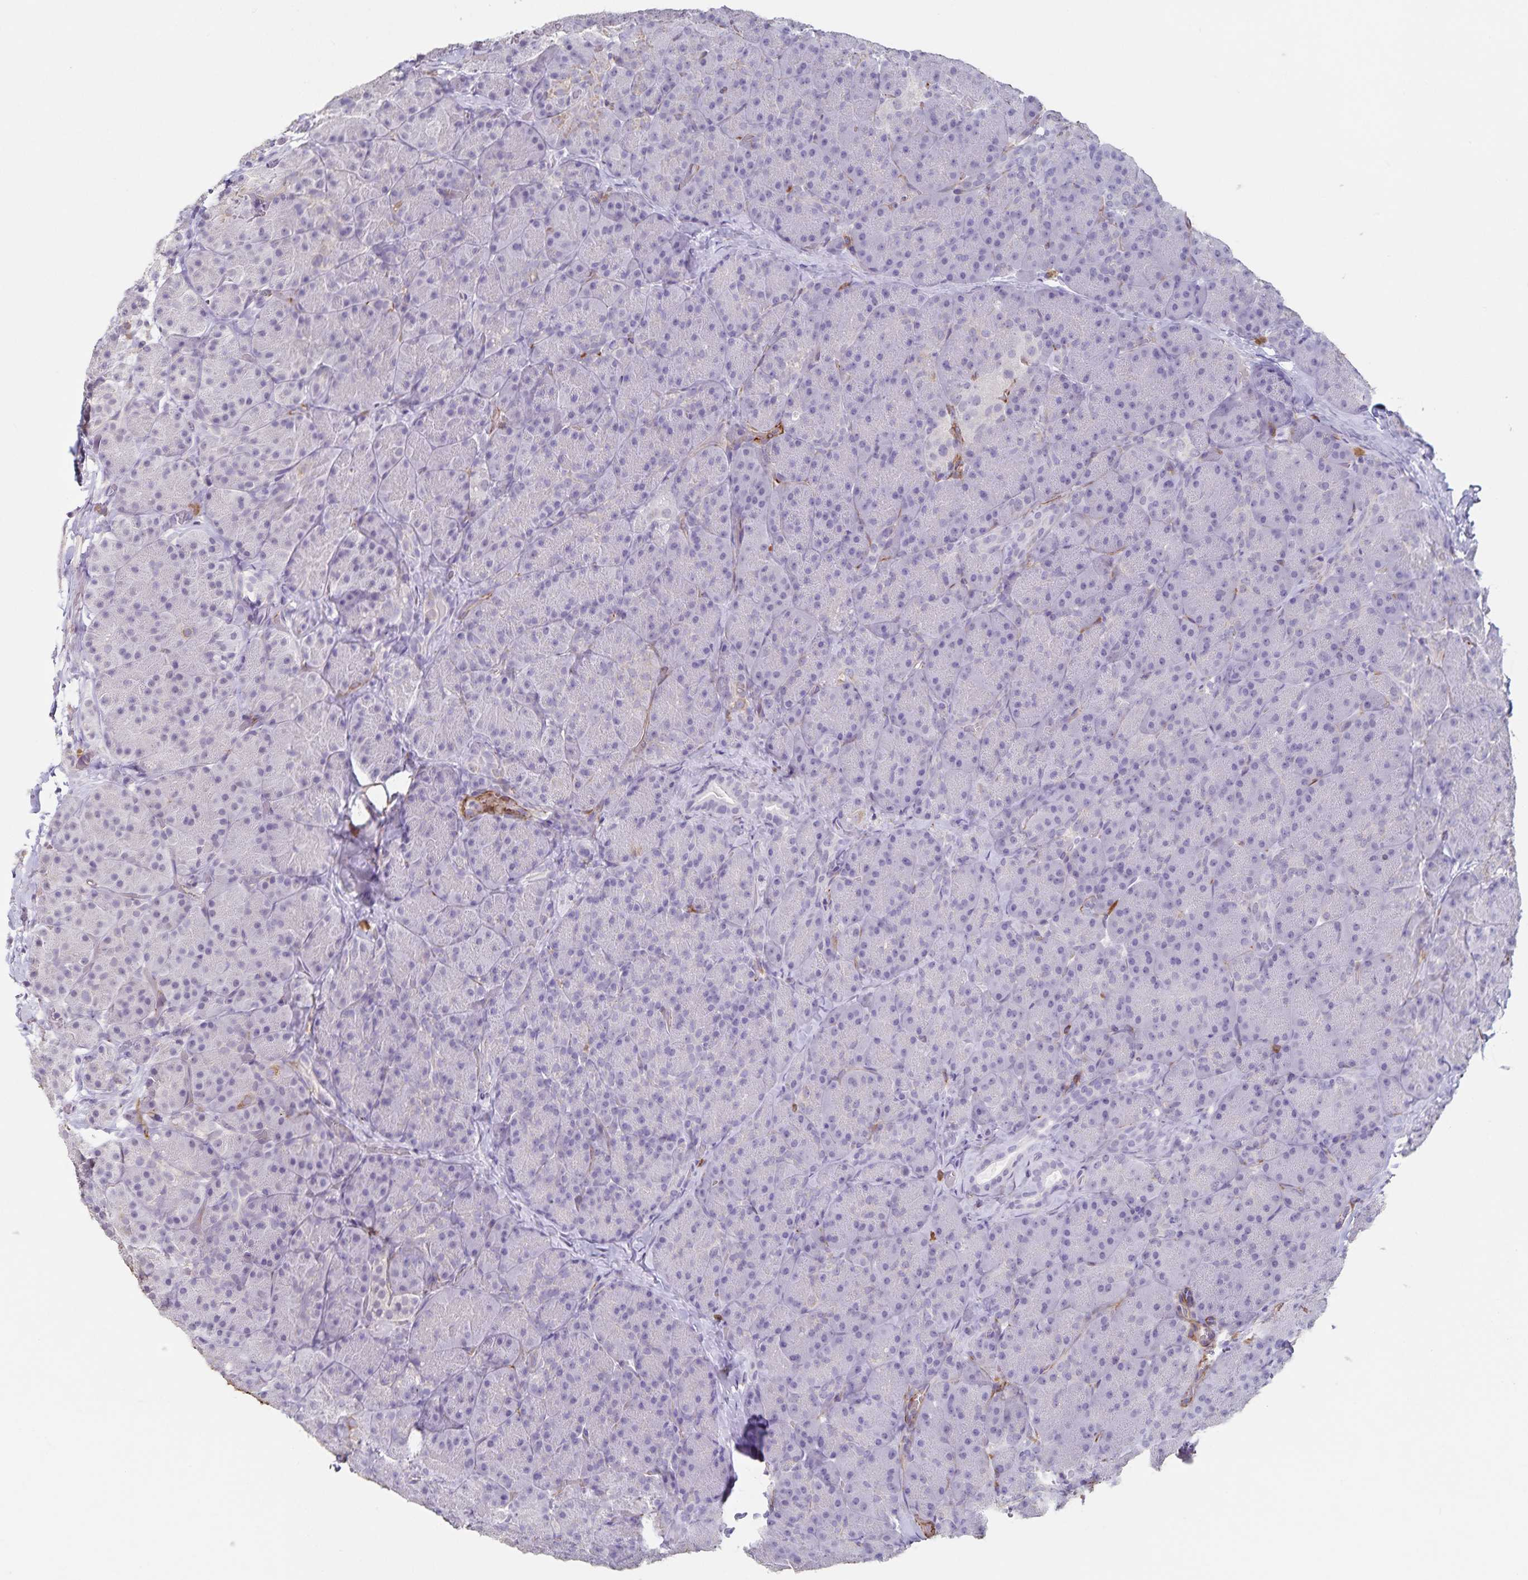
{"staining": {"intensity": "negative", "quantity": "none", "location": "none"}, "tissue": "pancreas", "cell_type": "Exocrine glandular cells", "image_type": "normal", "snomed": [{"axis": "morphology", "description": "Normal tissue, NOS"}, {"axis": "topography", "description": "Pancreas"}], "caption": "The immunohistochemistry (IHC) photomicrograph has no significant positivity in exocrine glandular cells of pancreas.", "gene": "SYNM", "patient": {"sex": "male", "age": 57}}